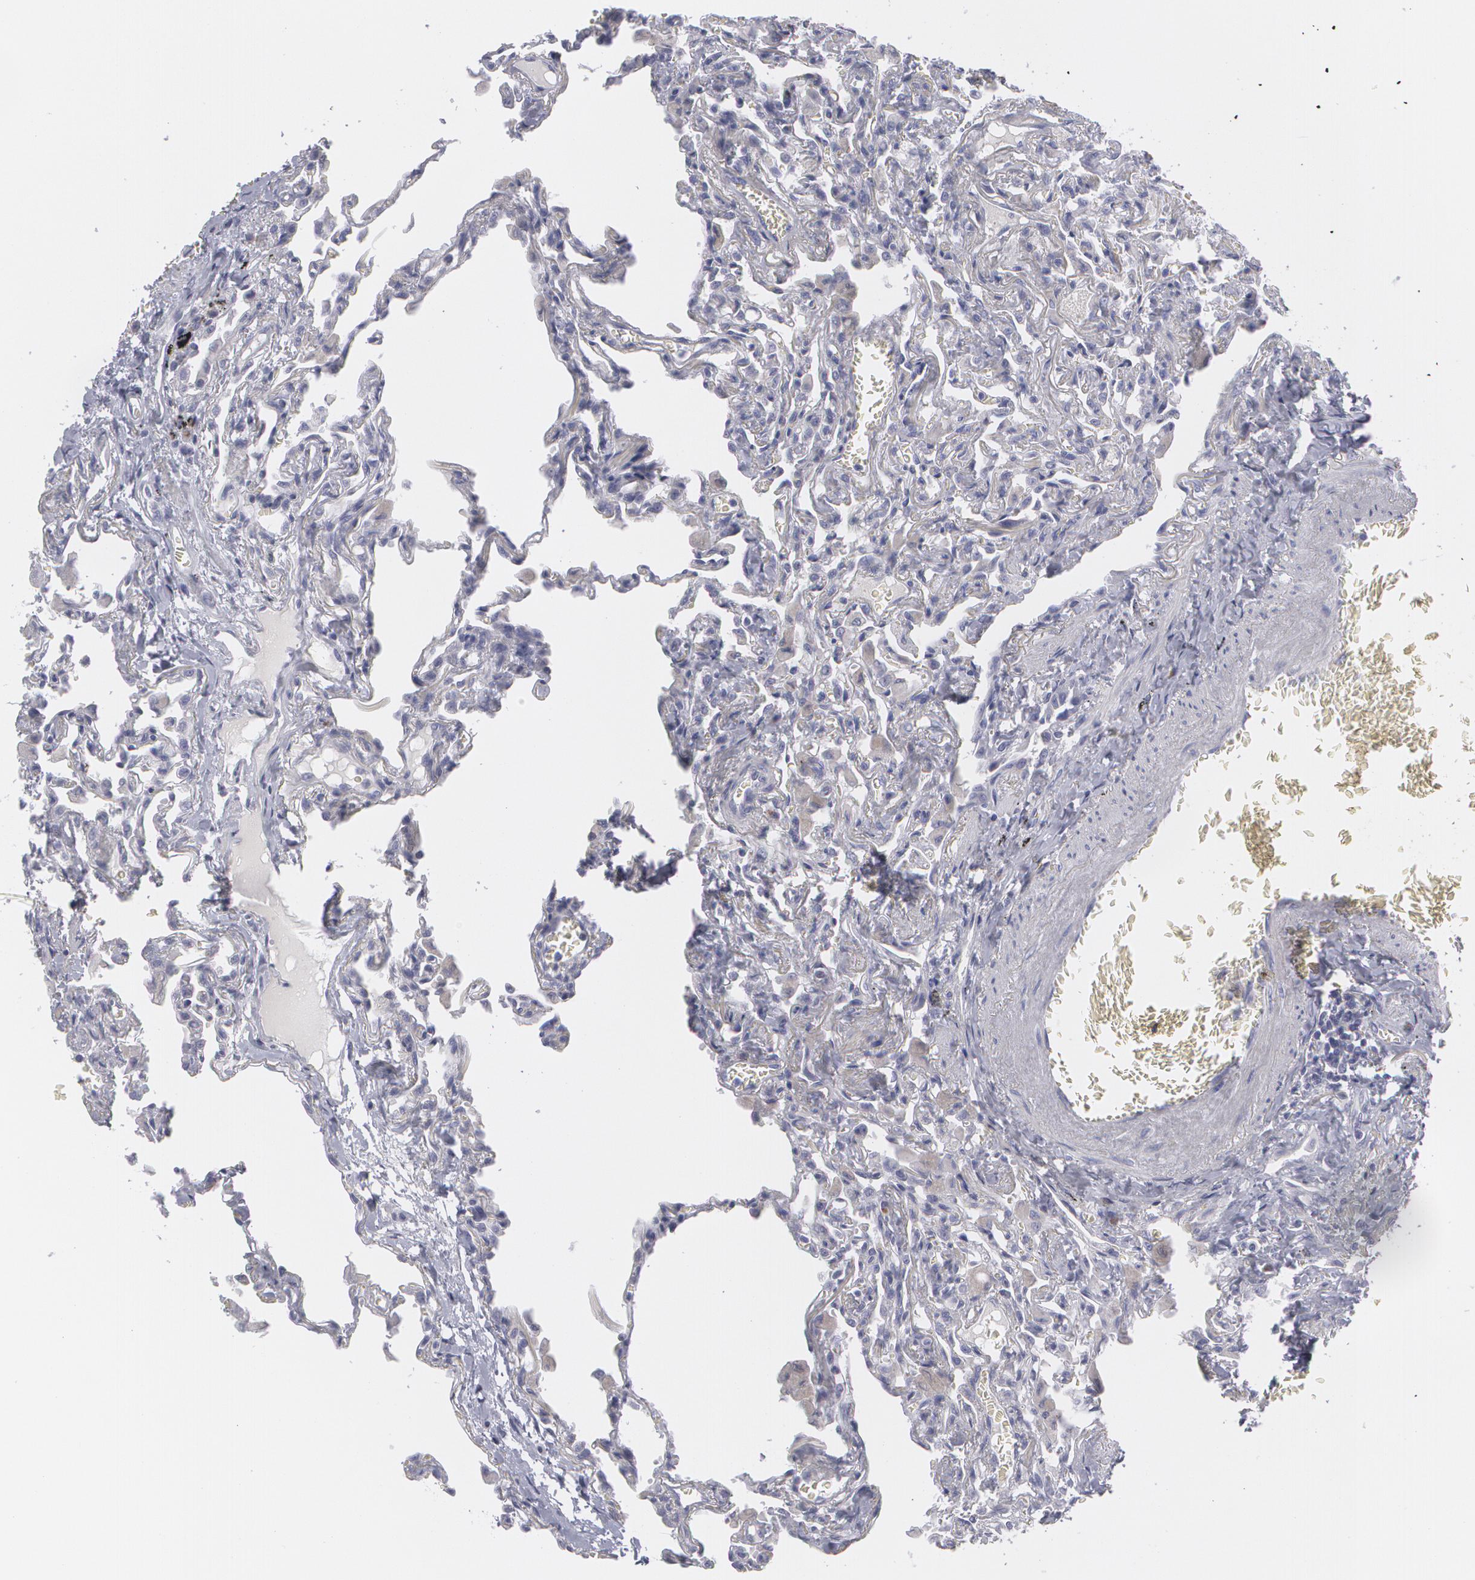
{"staining": {"intensity": "negative", "quantity": "none", "location": "none"}, "tissue": "lung", "cell_type": "Alveolar cells", "image_type": "normal", "snomed": [{"axis": "morphology", "description": "Normal tissue, NOS"}, {"axis": "topography", "description": "Lung"}], "caption": "Immunohistochemical staining of benign lung reveals no significant positivity in alveolar cells. (DAB IHC visualized using brightfield microscopy, high magnification).", "gene": "MBNL3", "patient": {"sex": "male", "age": 73}}